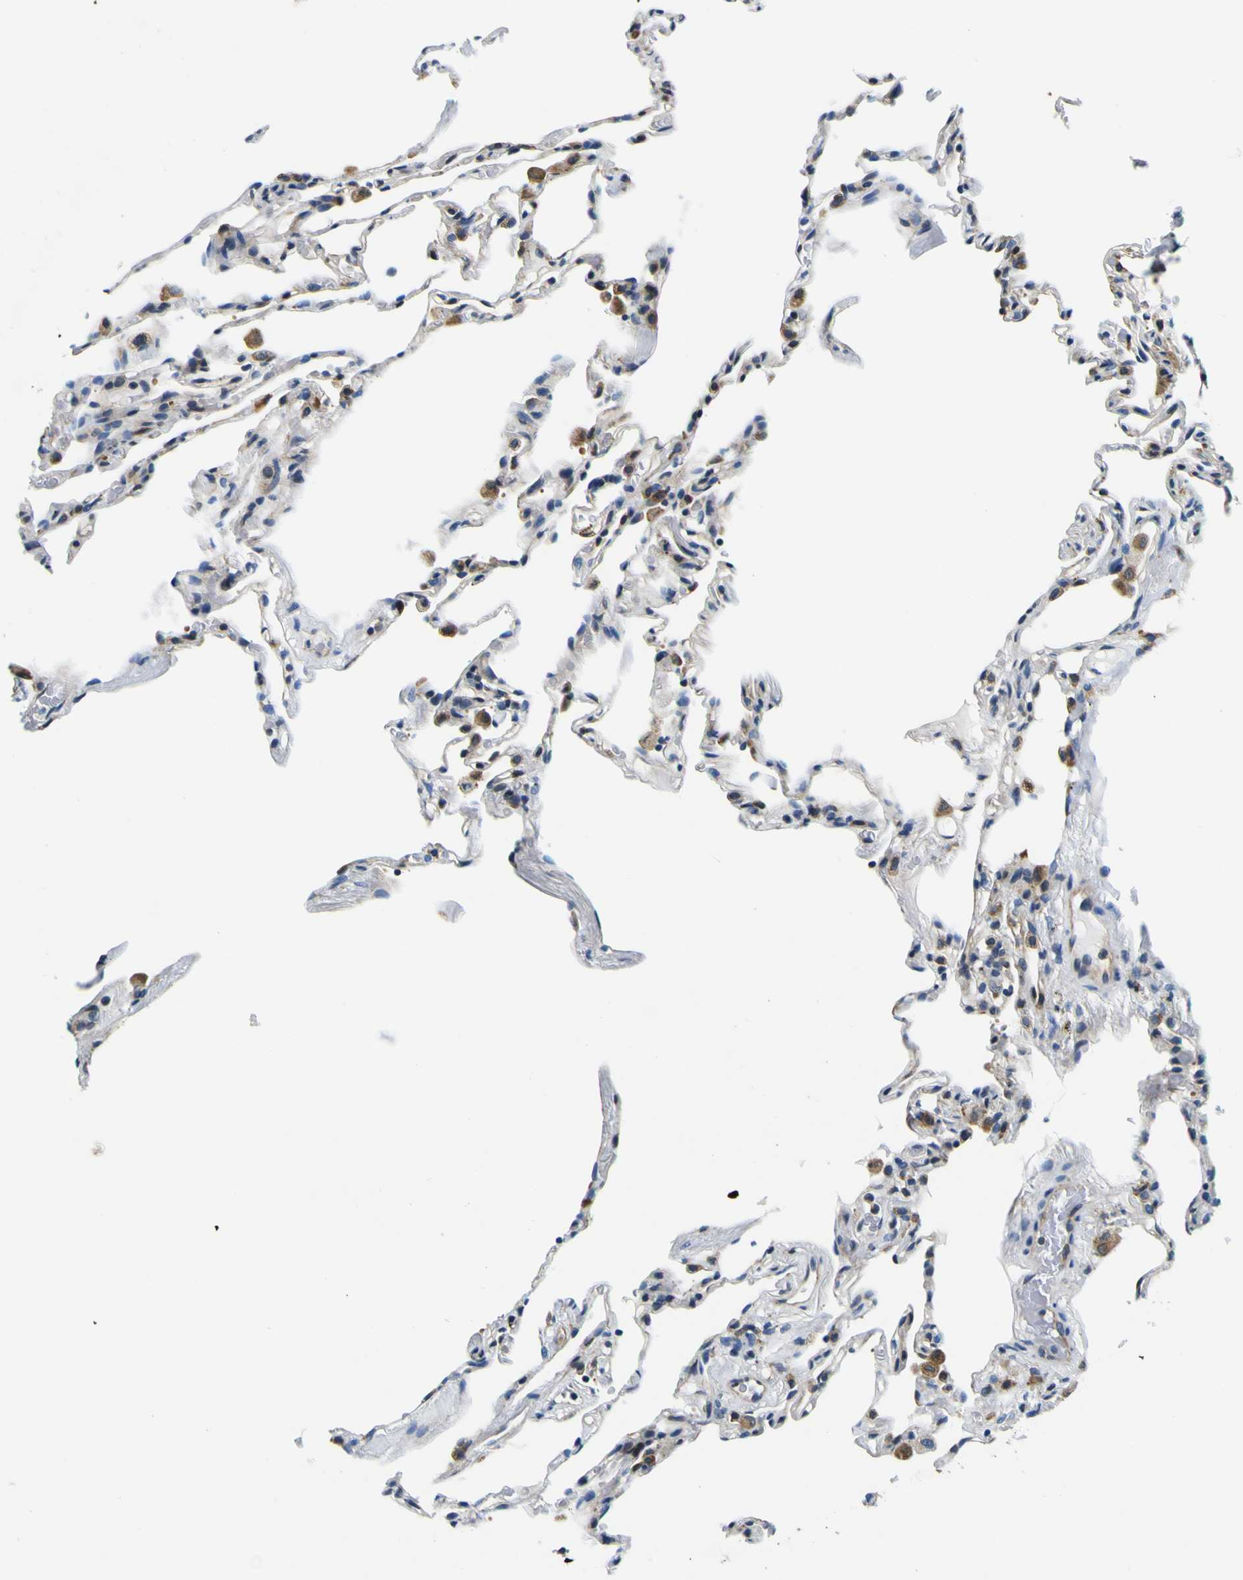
{"staining": {"intensity": "weak", "quantity": "<25%", "location": "cytoplasmic/membranous"}, "tissue": "lung", "cell_type": "Alveolar cells", "image_type": "normal", "snomed": [{"axis": "morphology", "description": "Normal tissue, NOS"}, {"axis": "topography", "description": "Lung"}], "caption": "A high-resolution histopathology image shows immunohistochemistry staining of unremarkable lung, which shows no significant expression in alveolar cells.", "gene": "NLRP3", "patient": {"sex": "male", "age": 59}}